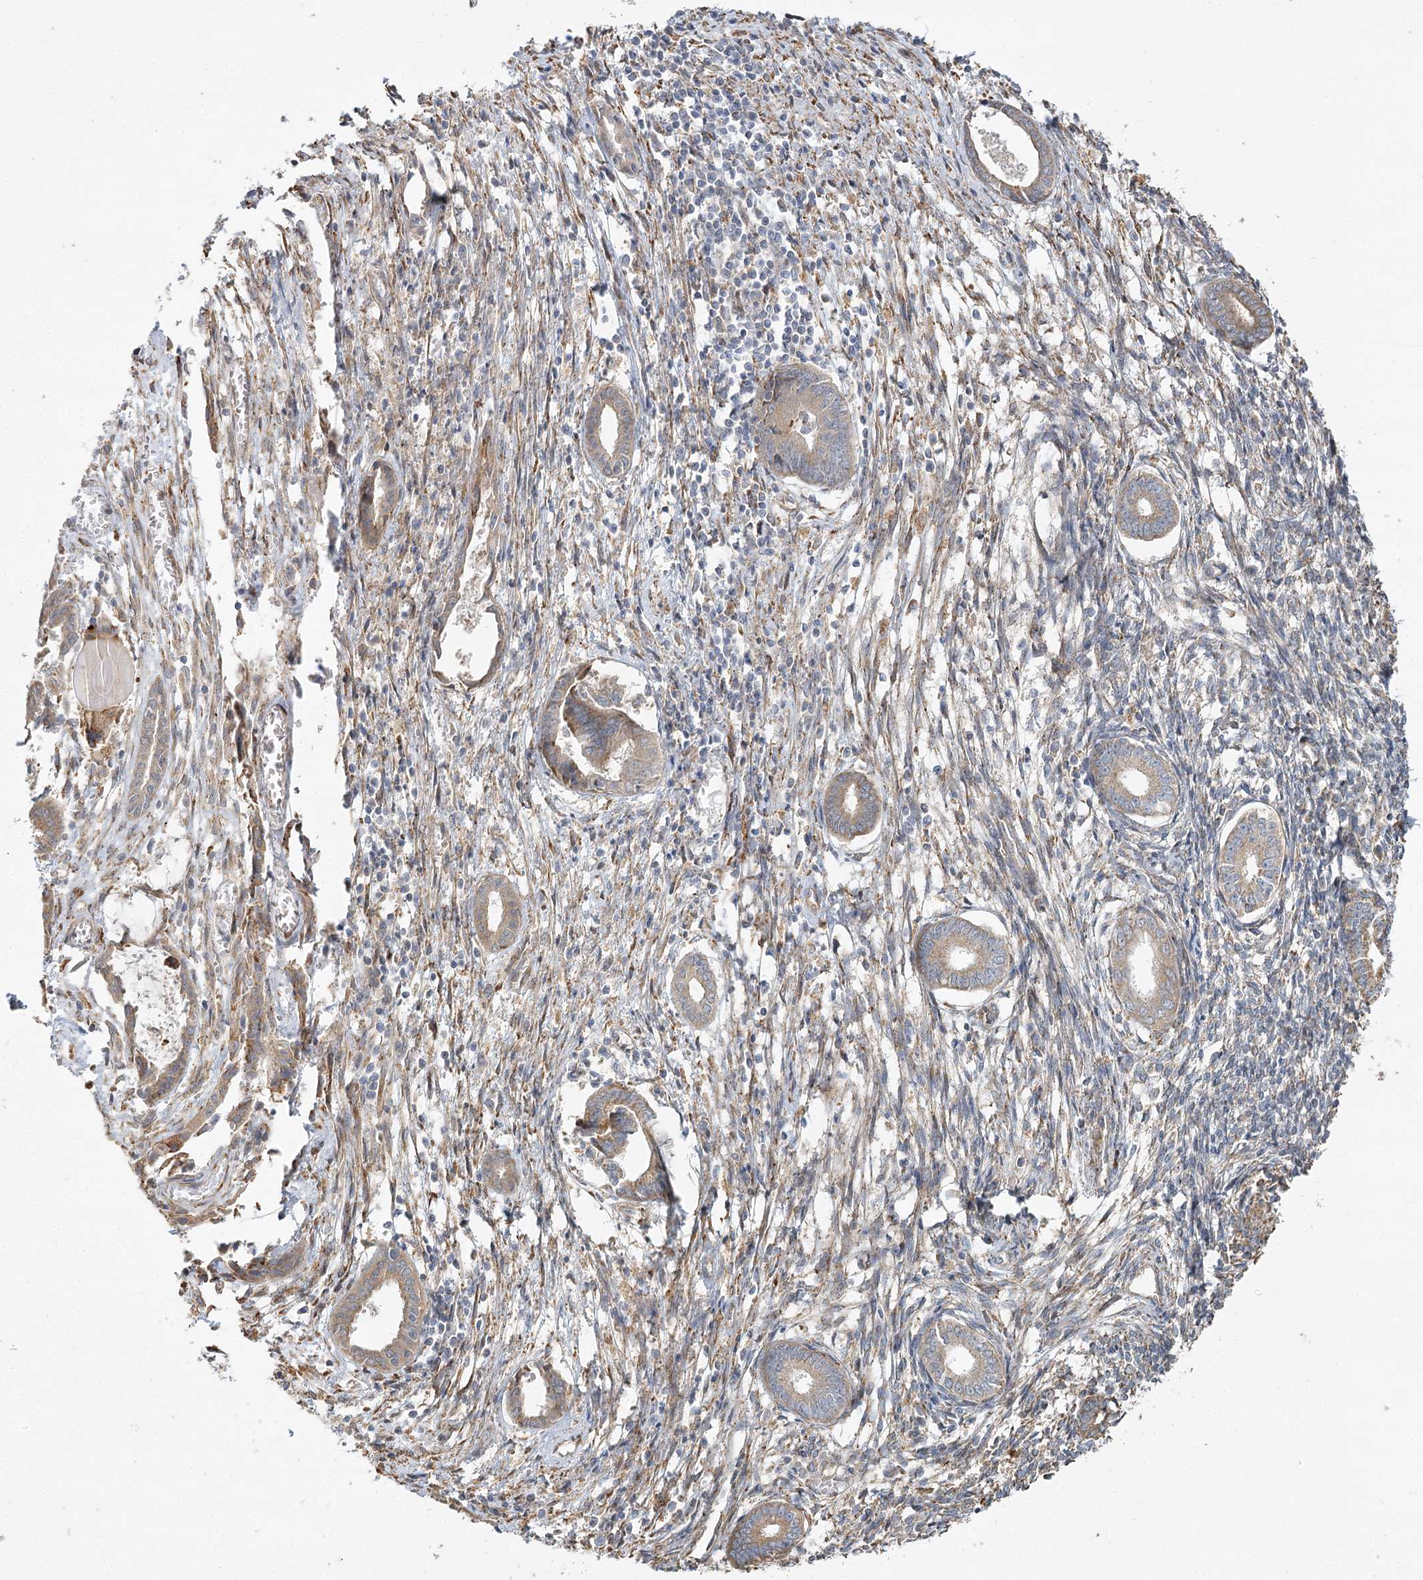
{"staining": {"intensity": "negative", "quantity": "none", "location": "none"}, "tissue": "endometrium", "cell_type": "Cells in endometrial stroma", "image_type": "normal", "snomed": [{"axis": "morphology", "description": "Normal tissue, NOS"}, {"axis": "topography", "description": "Endometrium"}], "caption": "This is a image of immunohistochemistry staining of unremarkable endometrium, which shows no positivity in cells in endometrial stroma.", "gene": "ZFYVE16", "patient": {"sex": "female", "age": 56}}